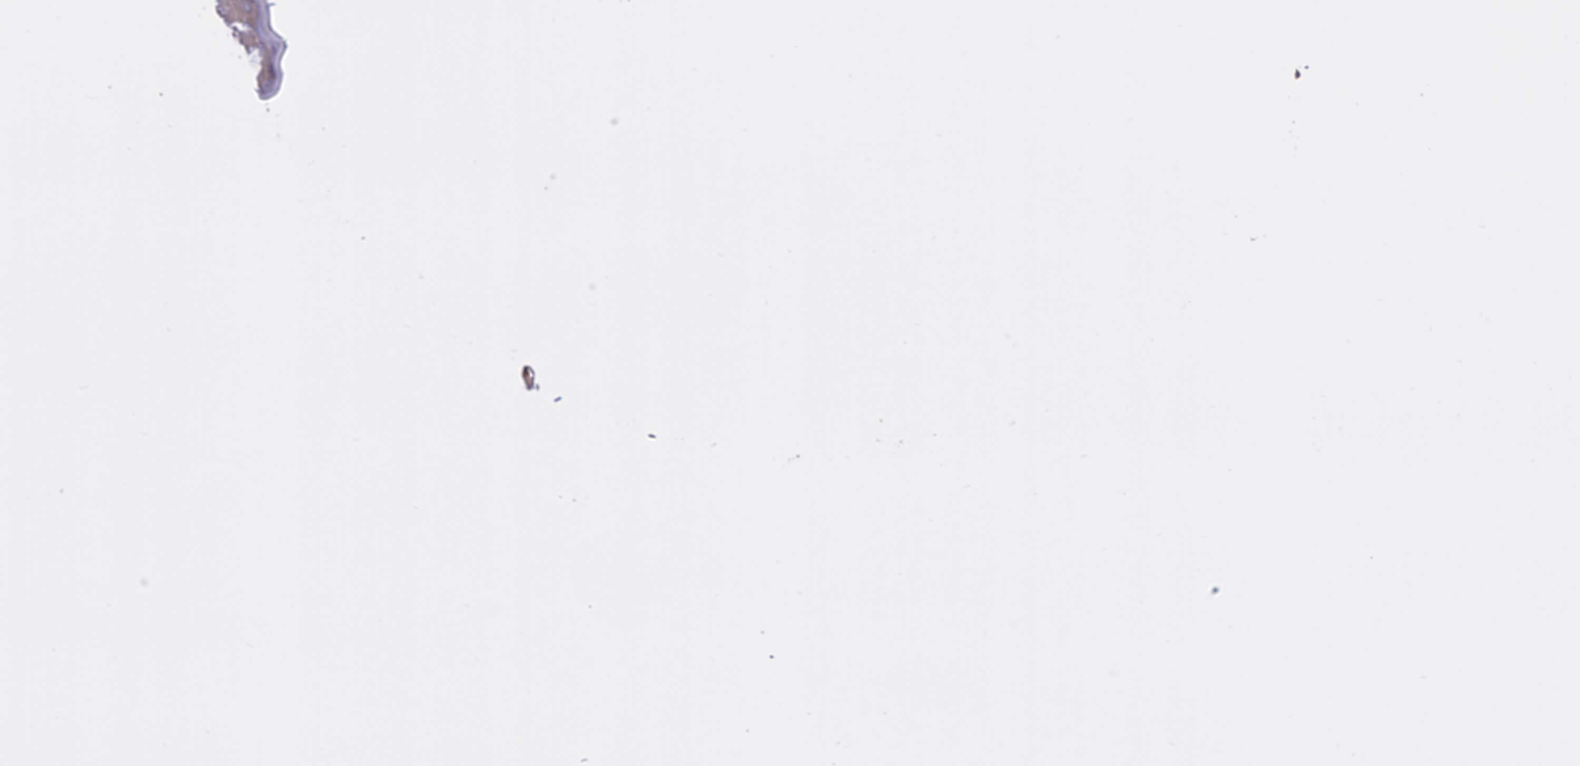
{"staining": {"intensity": "negative", "quantity": "none", "location": "none"}, "tissue": "skin", "cell_type": "Fibroblasts", "image_type": "normal", "snomed": [{"axis": "morphology", "description": "Normal tissue, NOS"}, {"axis": "topography", "description": "Skin"}], "caption": "Immunohistochemistry (IHC) of normal human skin displays no expression in fibroblasts. (DAB immunohistochemistry (IHC) with hematoxylin counter stain).", "gene": "SPHKAP", "patient": {"sex": "male", "age": 52}}